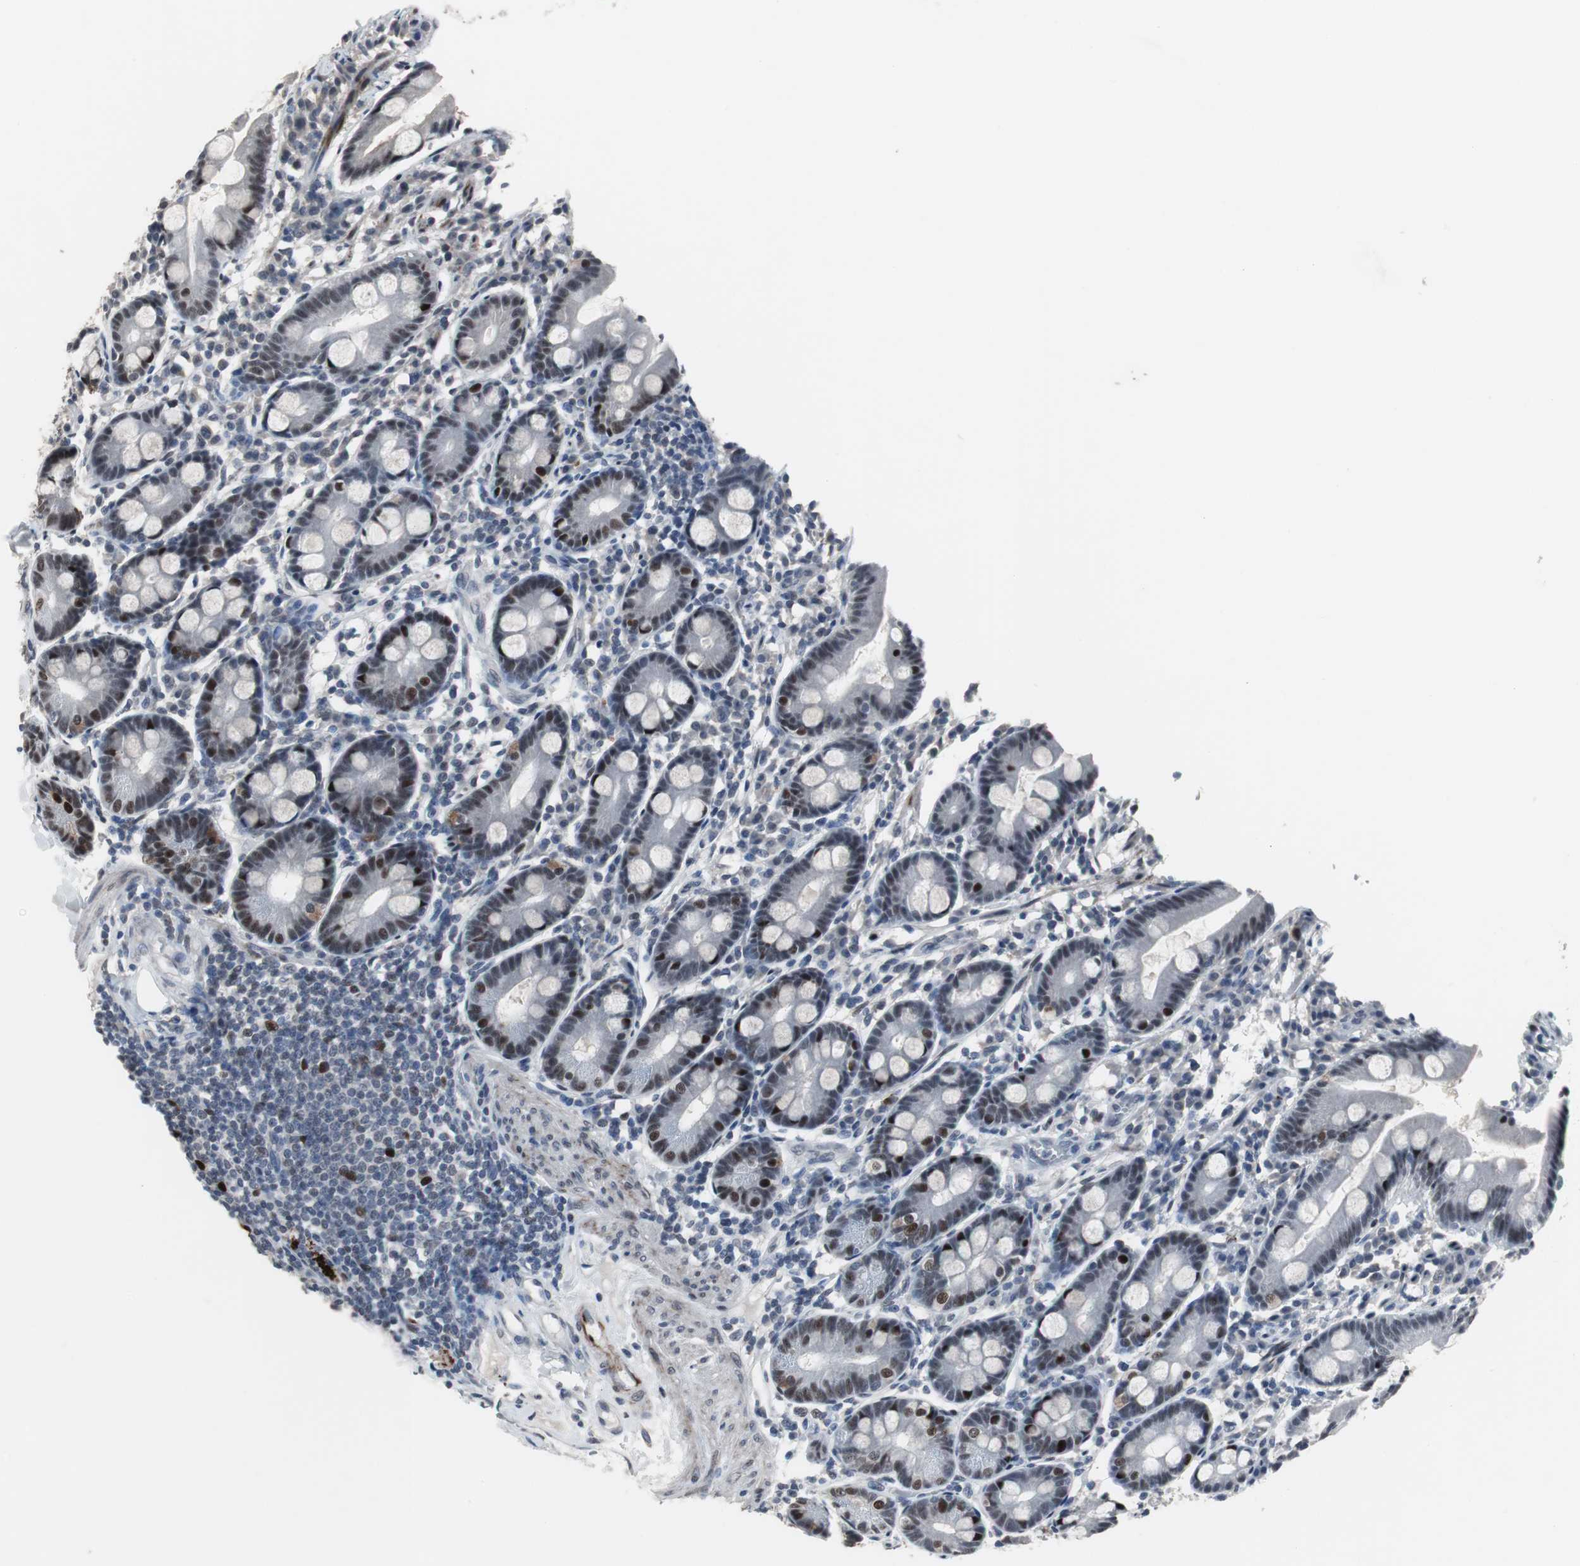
{"staining": {"intensity": "moderate", "quantity": ">75%", "location": "cytoplasmic/membranous,nuclear"}, "tissue": "duodenum", "cell_type": "Glandular cells", "image_type": "normal", "snomed": [{"axis": "morphology", "description": "Normal tissue, NOS"}, {"axis": "topography", "description": "Duodenum"}], "caption": "Glandular cells display medium levels of moderate cytoplasmic/membranous,nuclear expression in about >75% of cells in benign duodenum.", "gene": "FOXP4", "patient": {"sex": "male", "age": 50}}